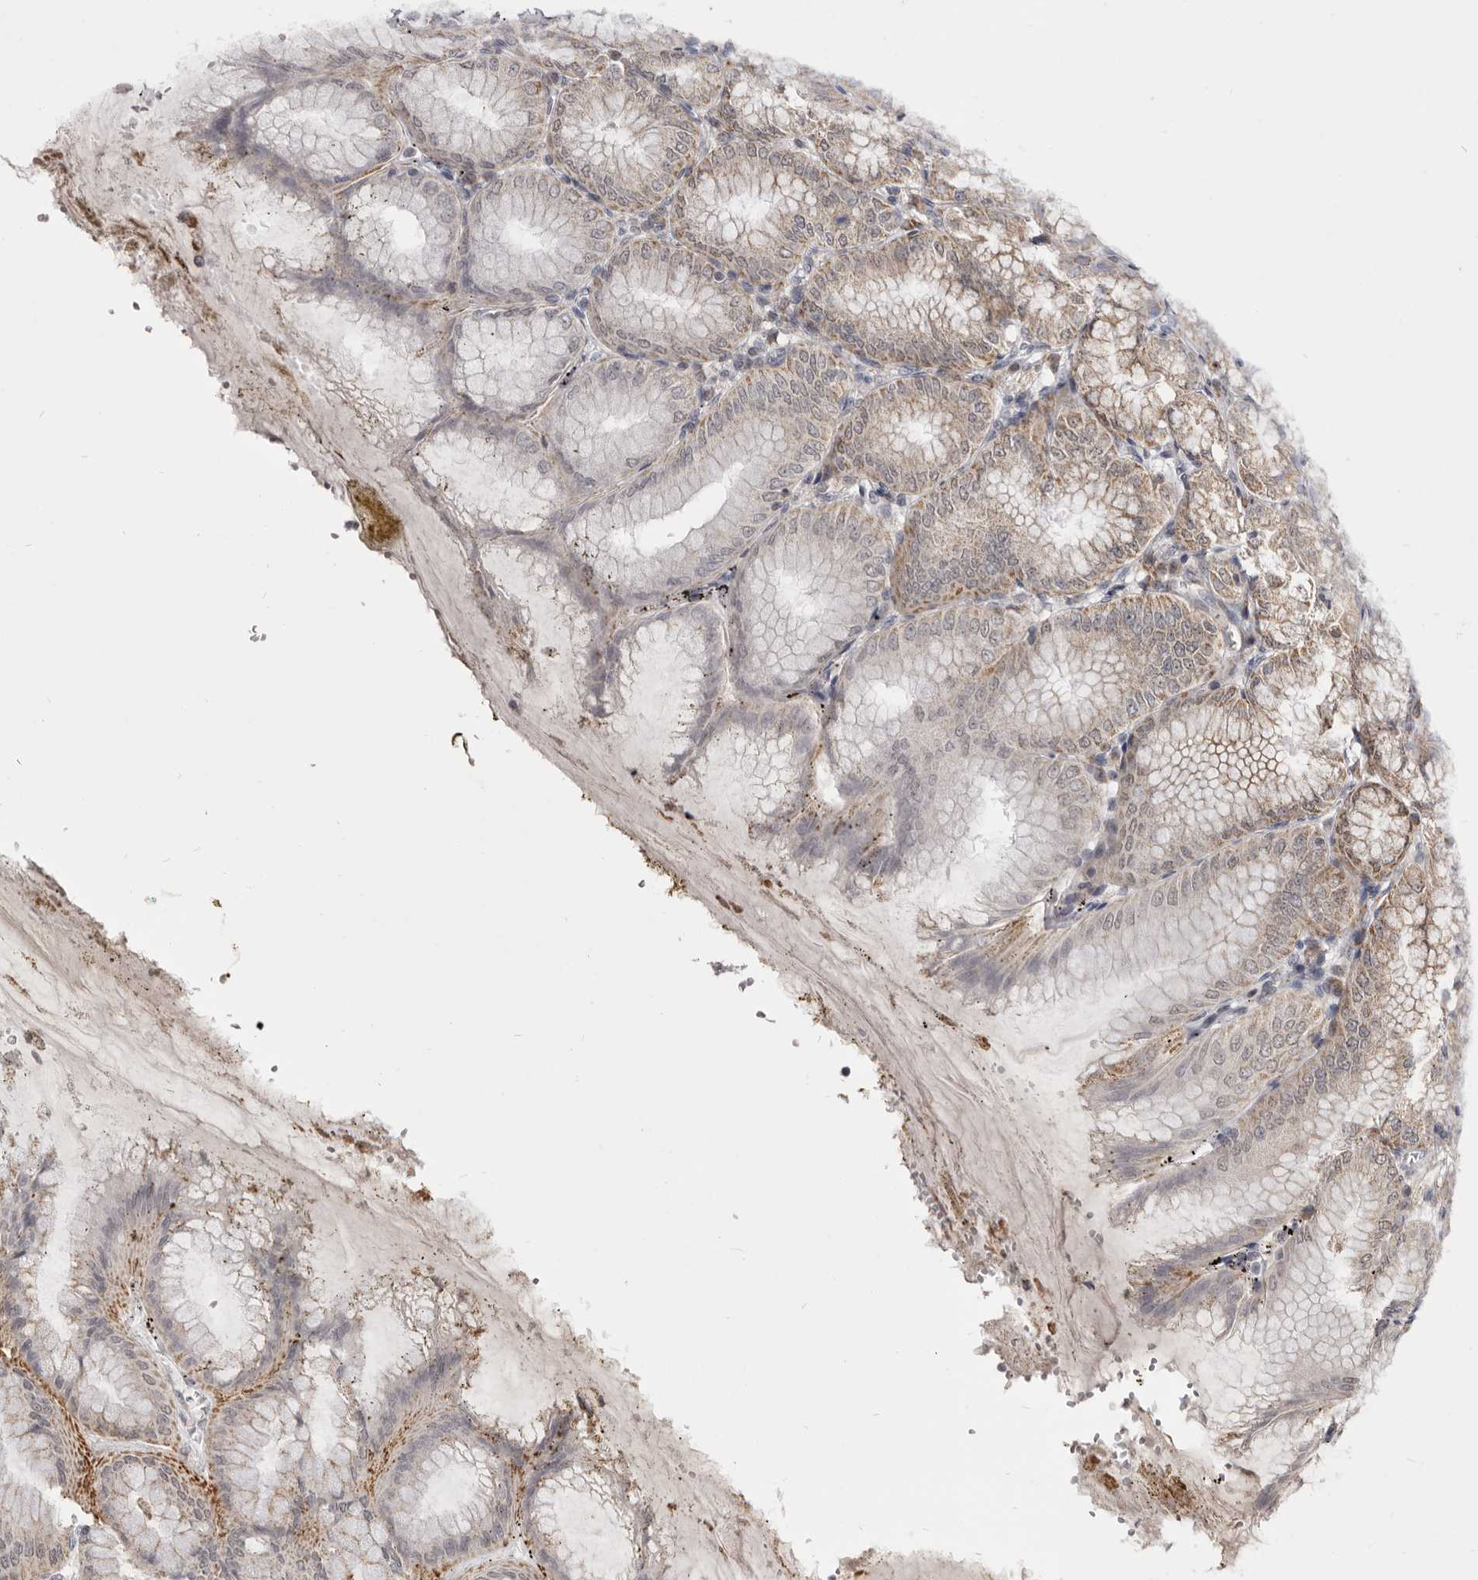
{"staining": {"intensity": "weak", "quantity": "25%-75%", "location": "cytoplasmic/membranous,nuclear"}, "tissue": "stomach", "cell_type": "Glandular cells", "image_type": "normal", "snomed": [{"axis": "morphology", "description": "Normal tissue, NOS"}, {"axis": "topography", "description": "Stomach, lower"}], "caption": "A photomicrograph of human stomach stained for a protein shows weak cytoplasmic/membranous,nuclear brown staining in glandular cells. The protein is shown in brown color, while the nuclei are stained blue.", "gene": "THUMPD1", "patient": {"sex": "male", "age": 71}}